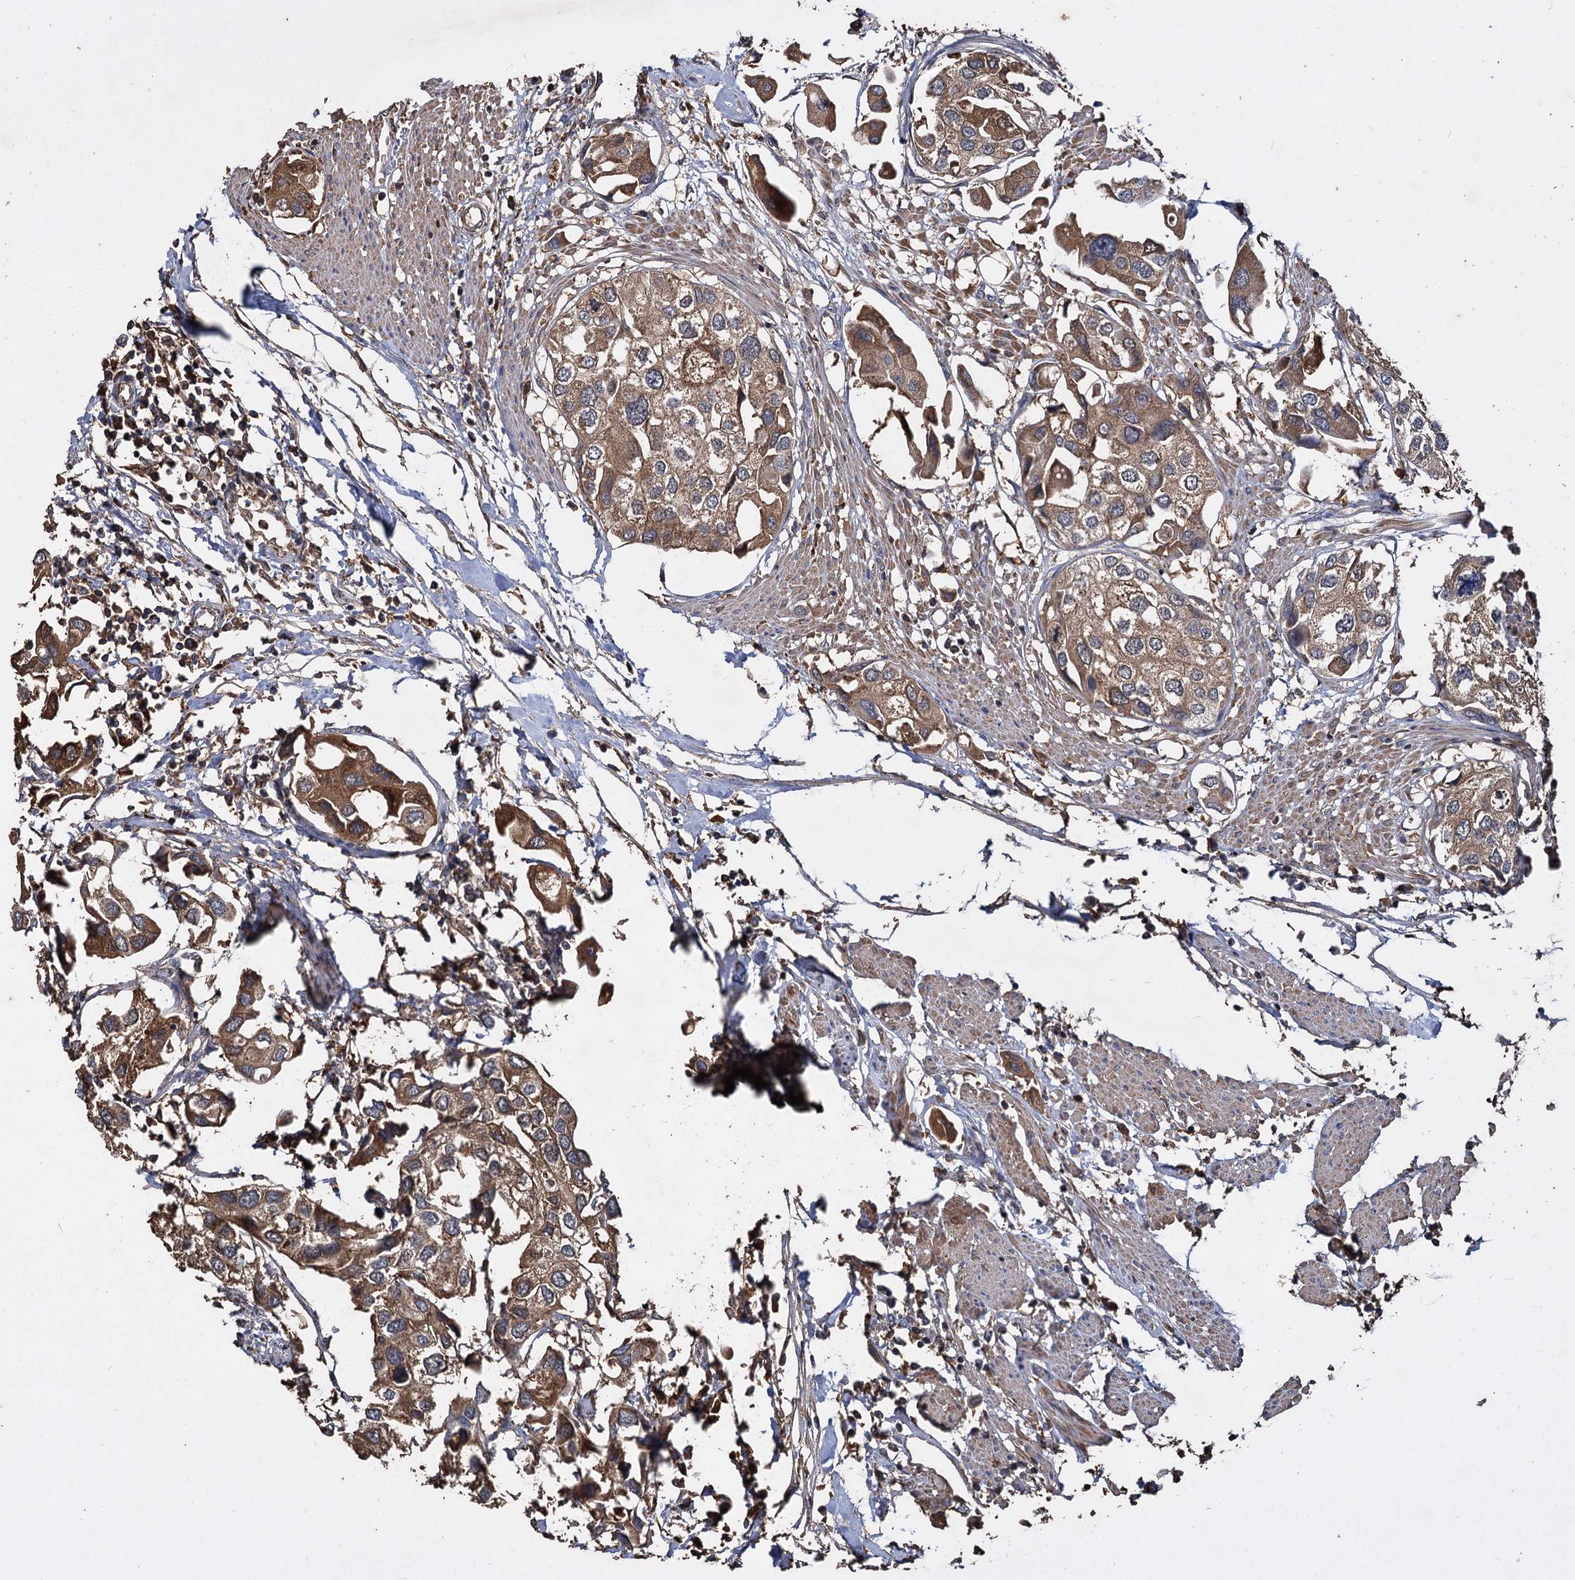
{"staining": {"intensity": "moderate", "quantity": ">75%", "location": "cytoplasmic/membranous"}, "tissue": "urothelial cancer", "cell_type": "Tumor cells", "image_type": "cancer", "snomed": [{"axis": "morphology", "description": "Urothelial carcinoma, High grade"}, {"axis": "topography", "description": "Urinary bladder"}], "caption": "A brown stain highlights moderate cytoplasmic/membranous staining of a protein in human urothelial carcinoma (high-grade) tumor cells.", "gene": "GCLC", "patient": {"sex": "male", "age": 64}}